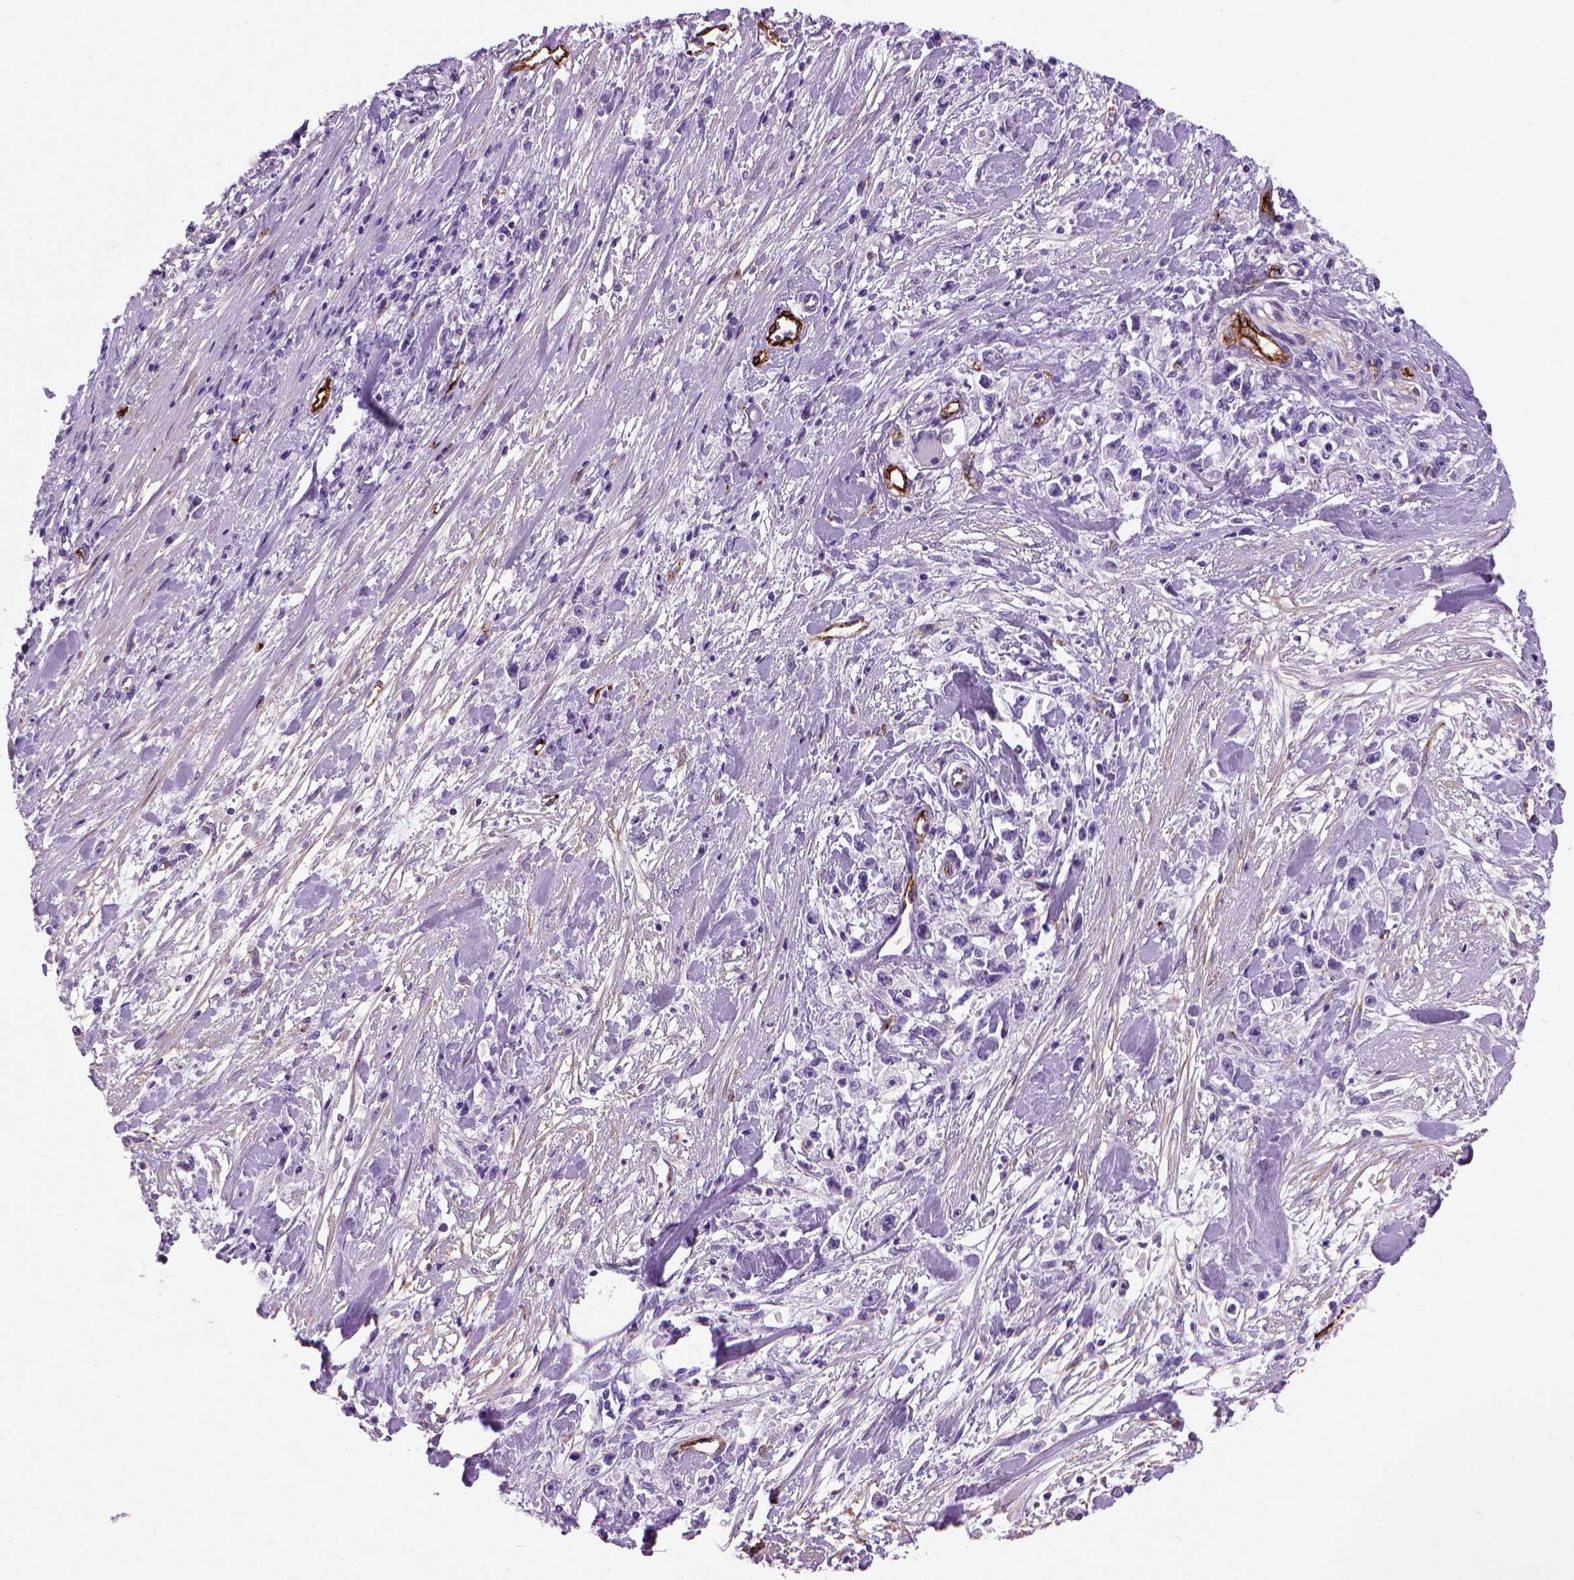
{"staining": {"intensity": "negative", "quantity": "none", "location": "none"}, "tissue": "stomach cancer", "cell_type": "Tumor cells", "image_type": "cancer", "snomed": [{"axis": "morphology", "description": "Adenocarcinoma, NOS"}, {"axis": "topography", "description": "Stomach"}], "caption": "A histopathology image of adenocarcinoma (stomach) stained for a protein shows no brown staining in tumor cells. Brightfield microscopy of immunohistochemistry stained with DAB (brown) and hematoxylin (blue), captured at high magnification.", "gene": "VWF", "patient": {"sex": "female", "age": 59}}